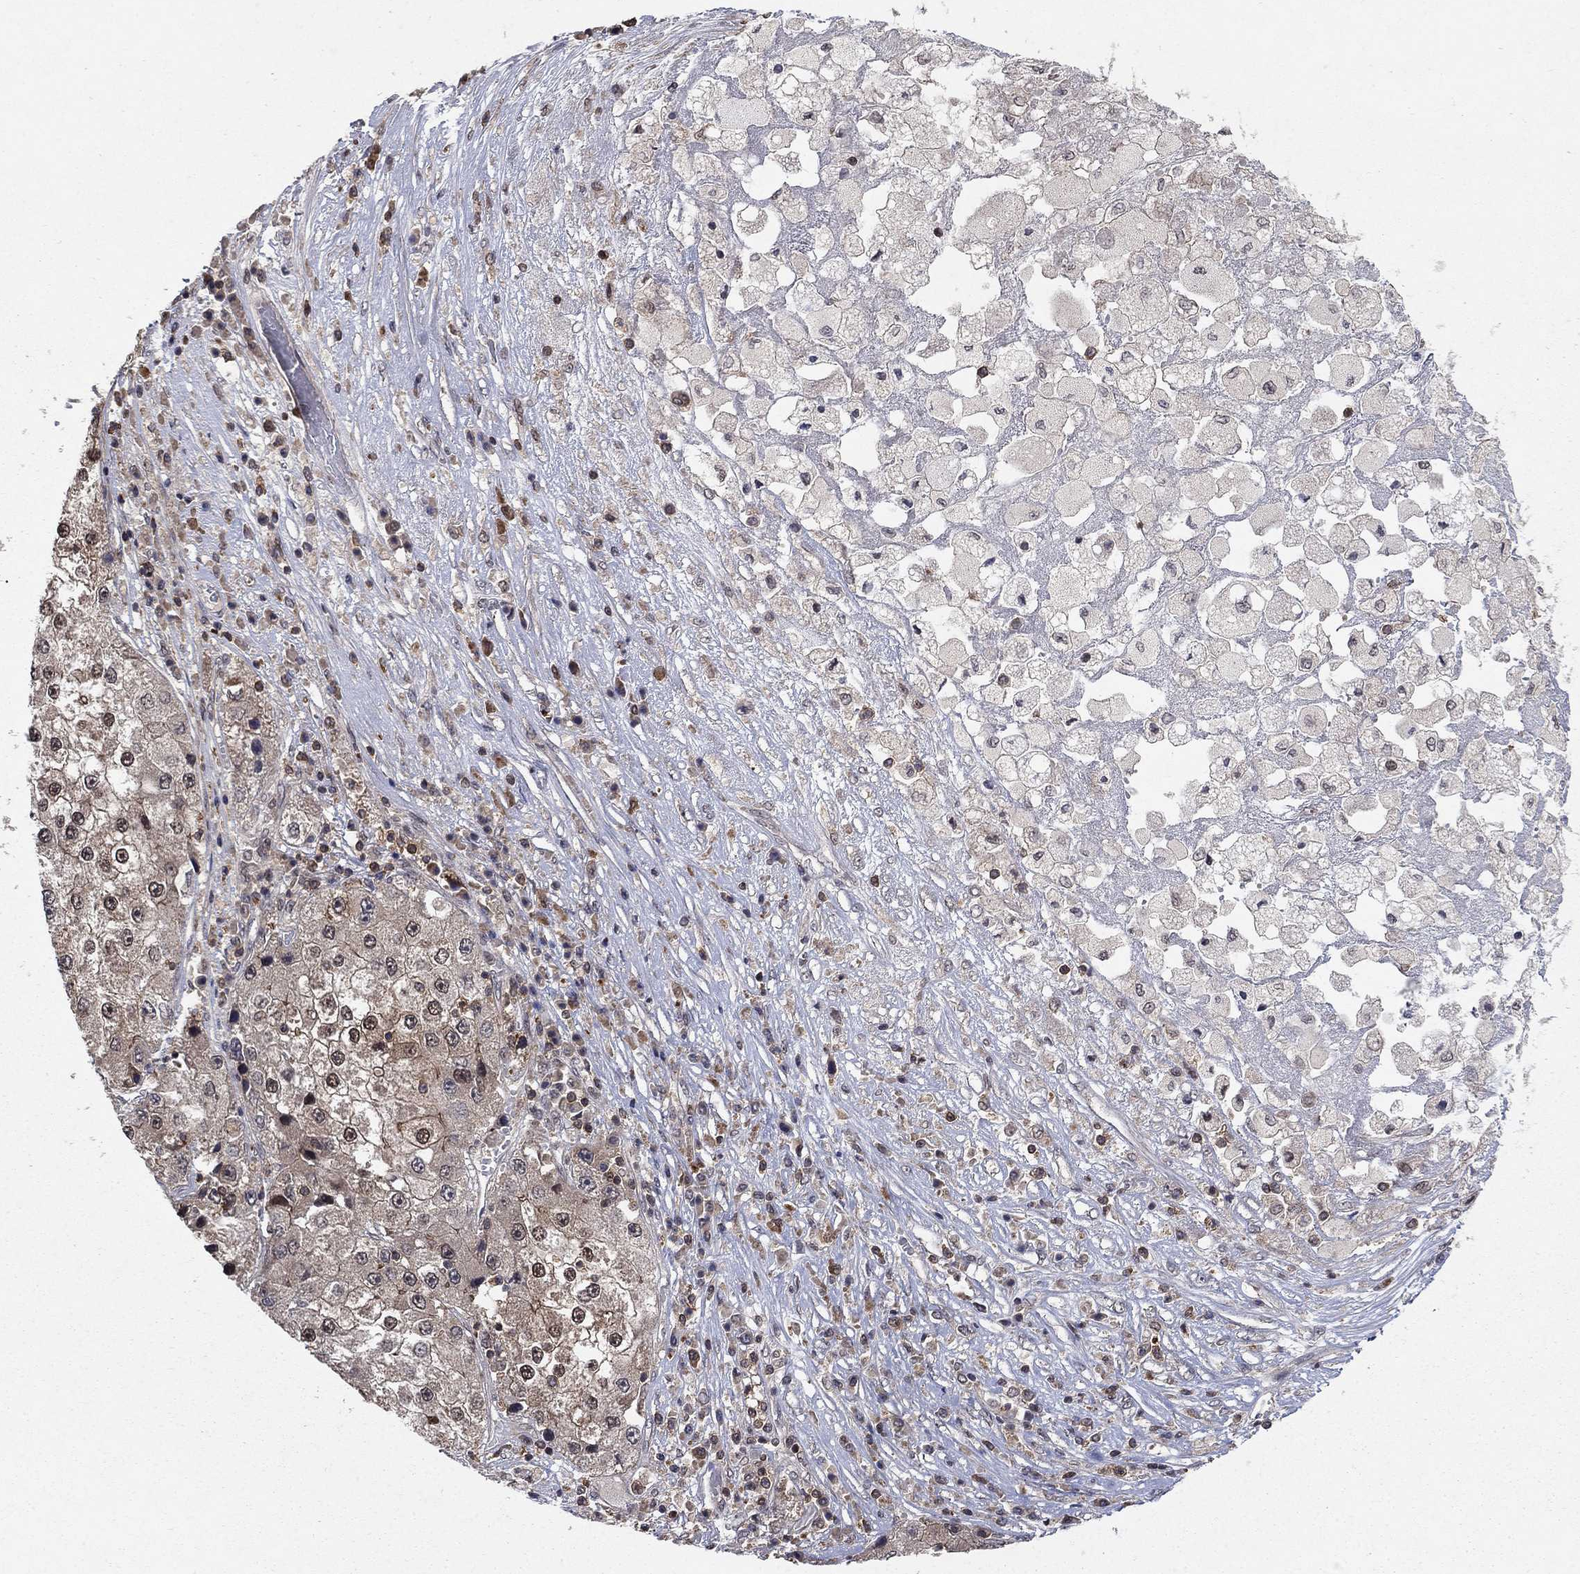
{"staining": {"intensity": "strong", "quantity": "<25%", "location": "cytoplasmic/membranous,nuclear"}, "tissue": "liver cancer", "cell_type": "Tumor cells", "image_type": "cancer", "snomed": [{"axis": "morphology", "description": "Carcinoma, Hepatocellular, NOS"}, {"axis": "topography", "description": "Liver"}], "caption": "Immunohistochemical staining of liver cancer demonstrates strong cytoplasmic/membranous and nuclear protein expression in approximately <25% of tumor cells.", "gene": "CCDC66", "patient": {"sex": "female", "age": 73}}